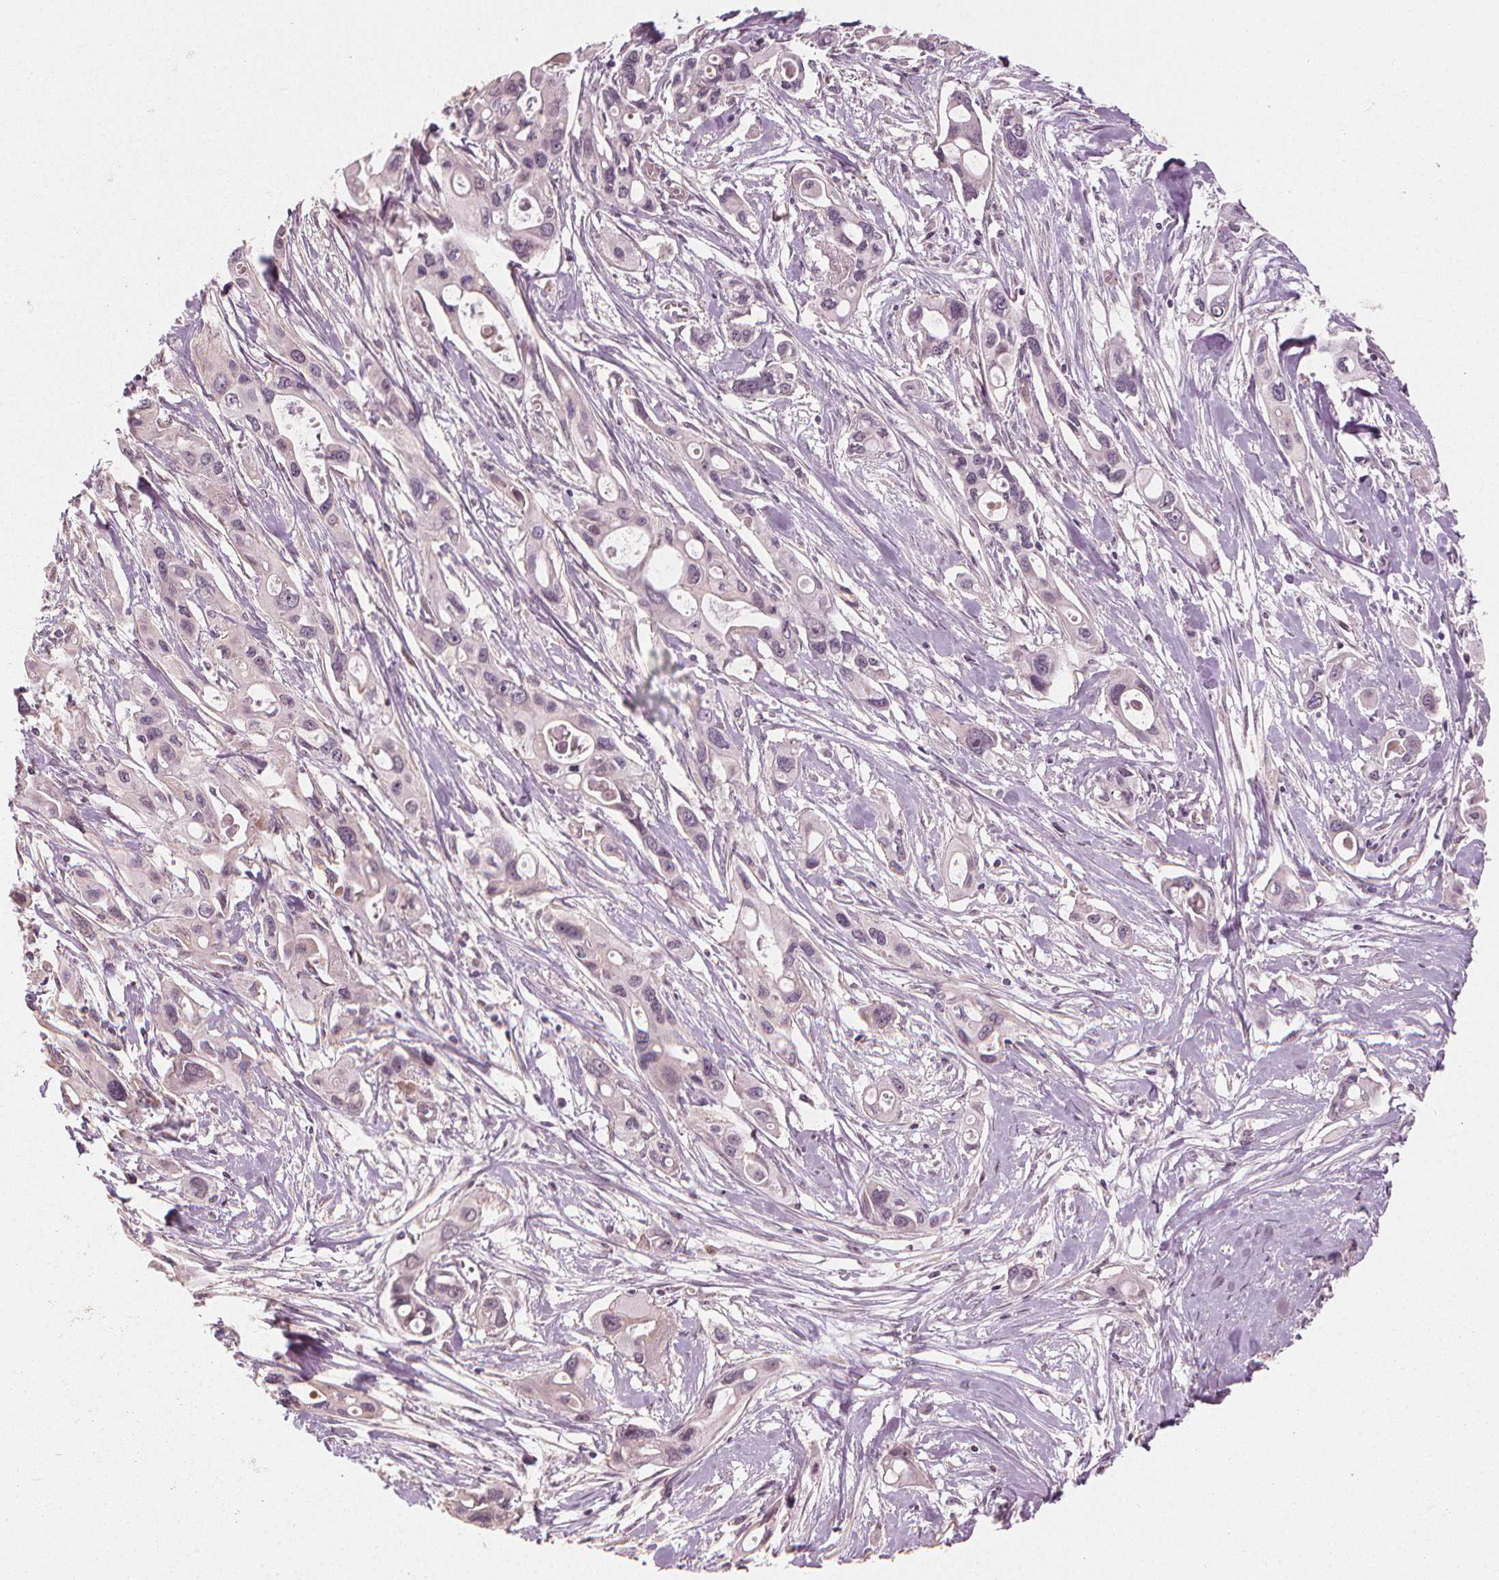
{"staining": {"intensity": "negative", "quantity": "none", "location": "none"}, "tissue": "pancreatic cancer", "cell_type": "Tumor cells", "image_type": "cancer", "snomed": [{"axis": "morphology", "description": "Adenocarcinoma, NOS"}, {"axis": "topography", "description": "Pancreas"}], "caption": "An immunohistochemistry histopathology image of pancreatic adenocarcinoma is shown. There is no staining in tumor cells of pancreatic adenocarcinoma.", "gene": "CLBA1", "patient": {"sex": "male", "age": 60}}